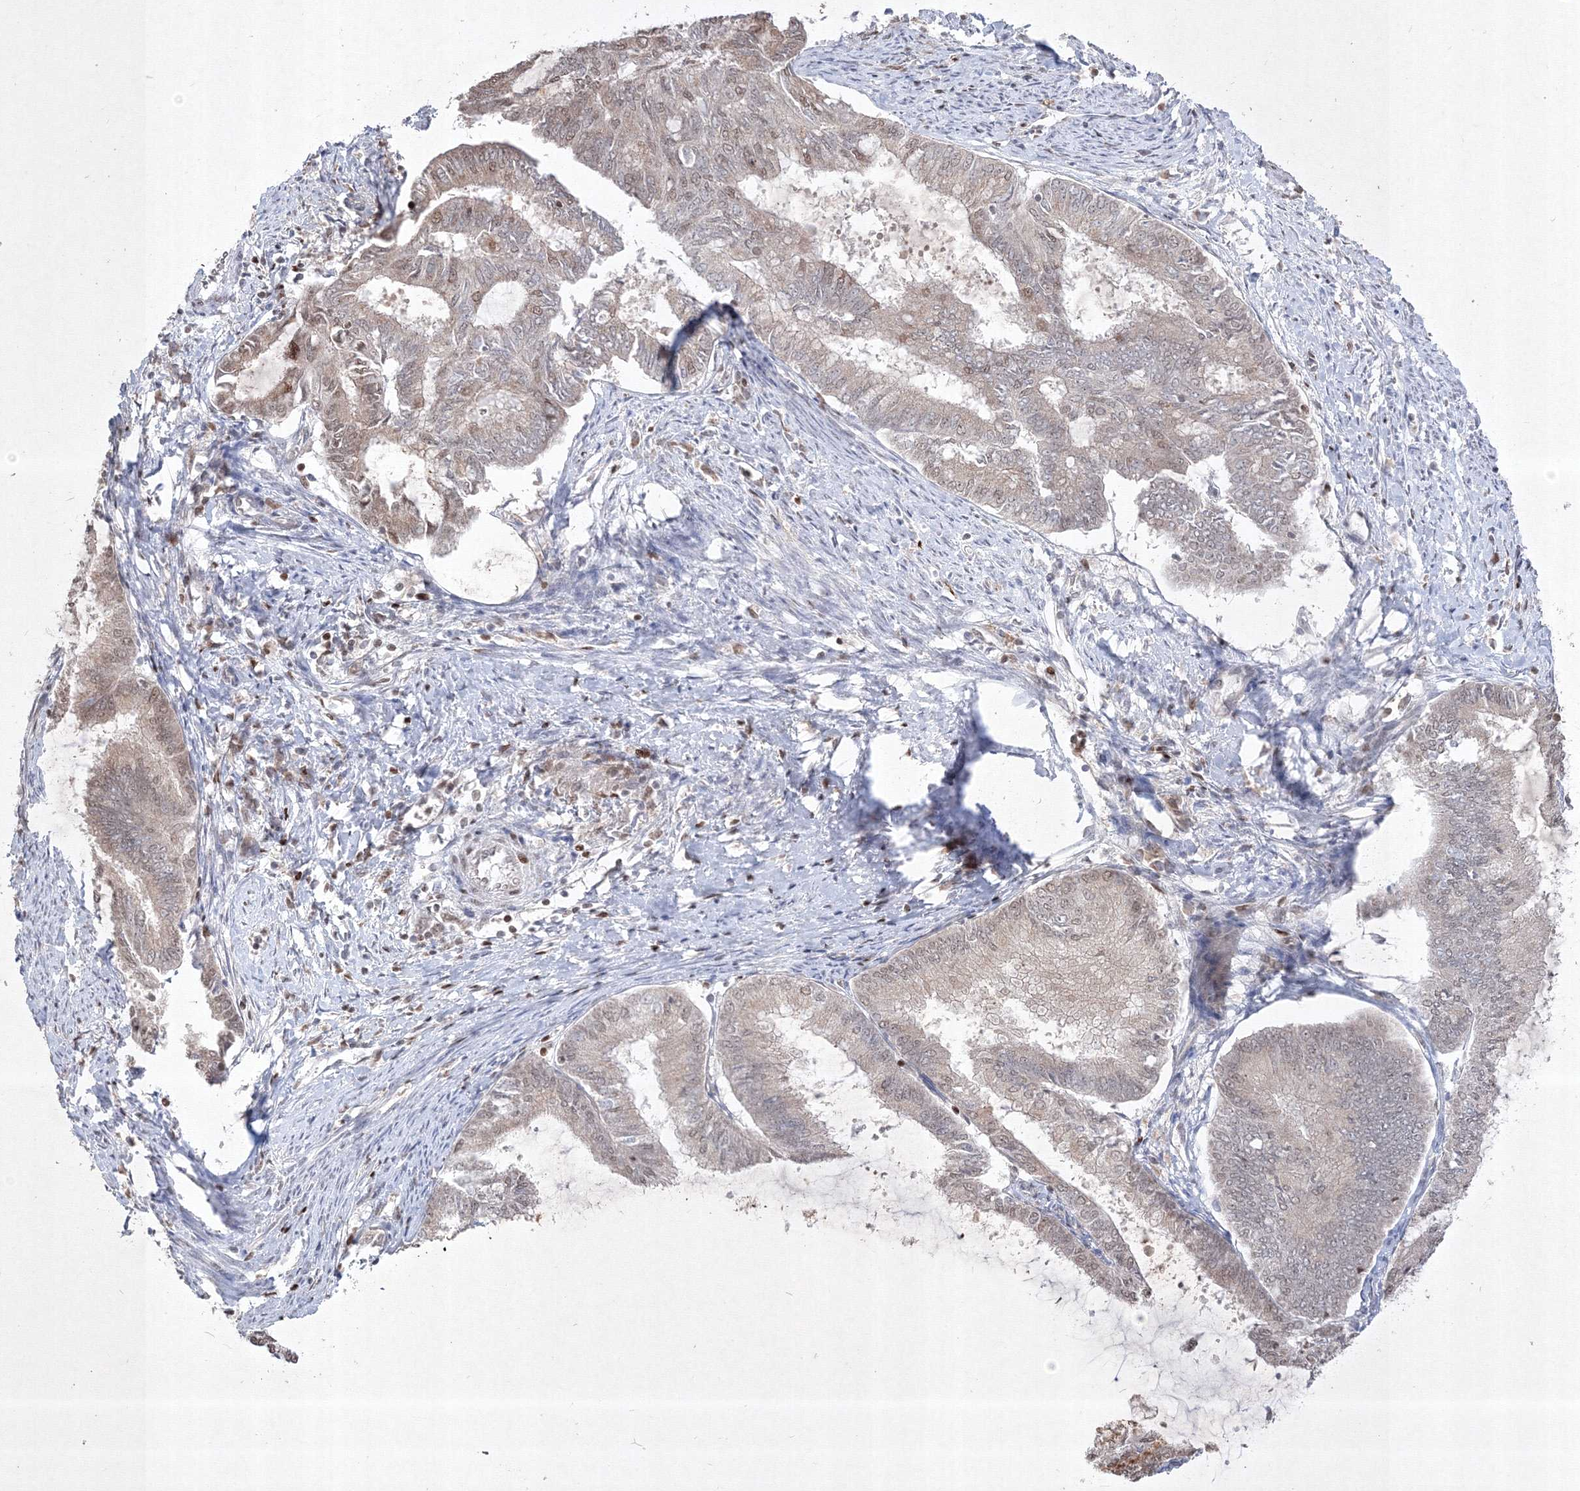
{"staining": {"intensity": "negative", "quantity": "none", "location": "none"}, "tissue": "endometrial cancer", "cell_type": "Tumor cells", "image_type": "cancer", "snomed": [{"axis": "morphology", "description": "Adenocarcinoma, NOS"}, {"axis": "topography", "description": "Endometrium"}], "caption": "Endometrial cancer (adenocarcinoma) stained for a protein using immunohistochemistry (IHC) shows no staining tumor cells.", "gene": "TAB1", "patient": {"sex": "female", "age": 86}}